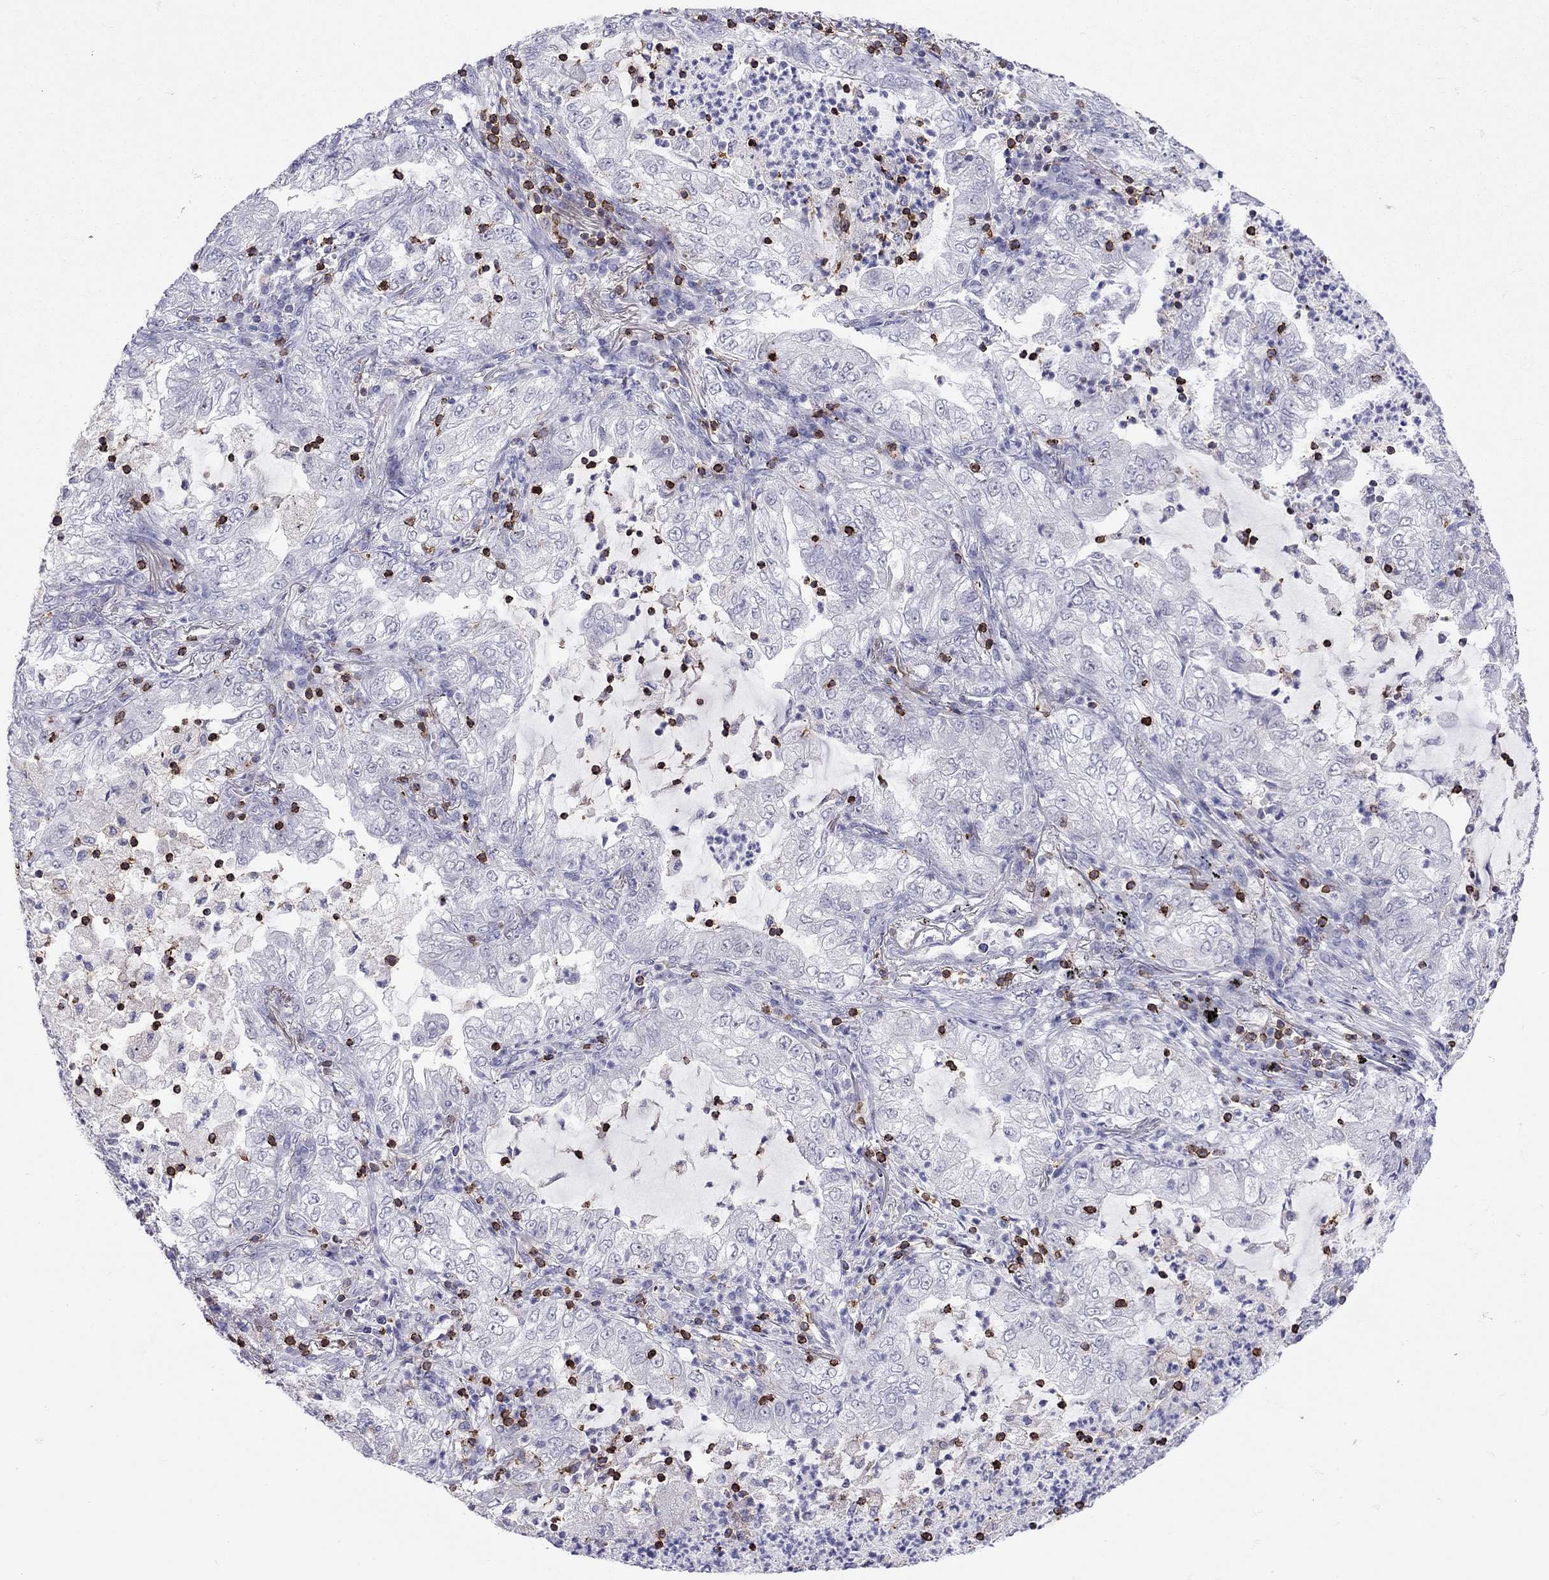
{"staining": {"intensity": "negative", "quantity": "none", "location": "none"}, "tissue": "lung cancer", "cell_type": "Tumor cells", "image_type": "cancer", "snomed": [{"axis": "morphology", "description": "Adenocarcinoma, NOS"}, {"axis": "topography", "description": "Lung"}], "caption": "Immunohistochemical staining of lung cancer (adenocarcinoma) reveals no significant positivity in tumor cells. (Stains: DAB (3,3'-diaminobenzidine) immunohistochemistry with hematoxylin counter stain, Microscopy: brightfield microscopy at high magnification).", "gene": "MND1", "patient": {"sex": "female", "age": 73}}